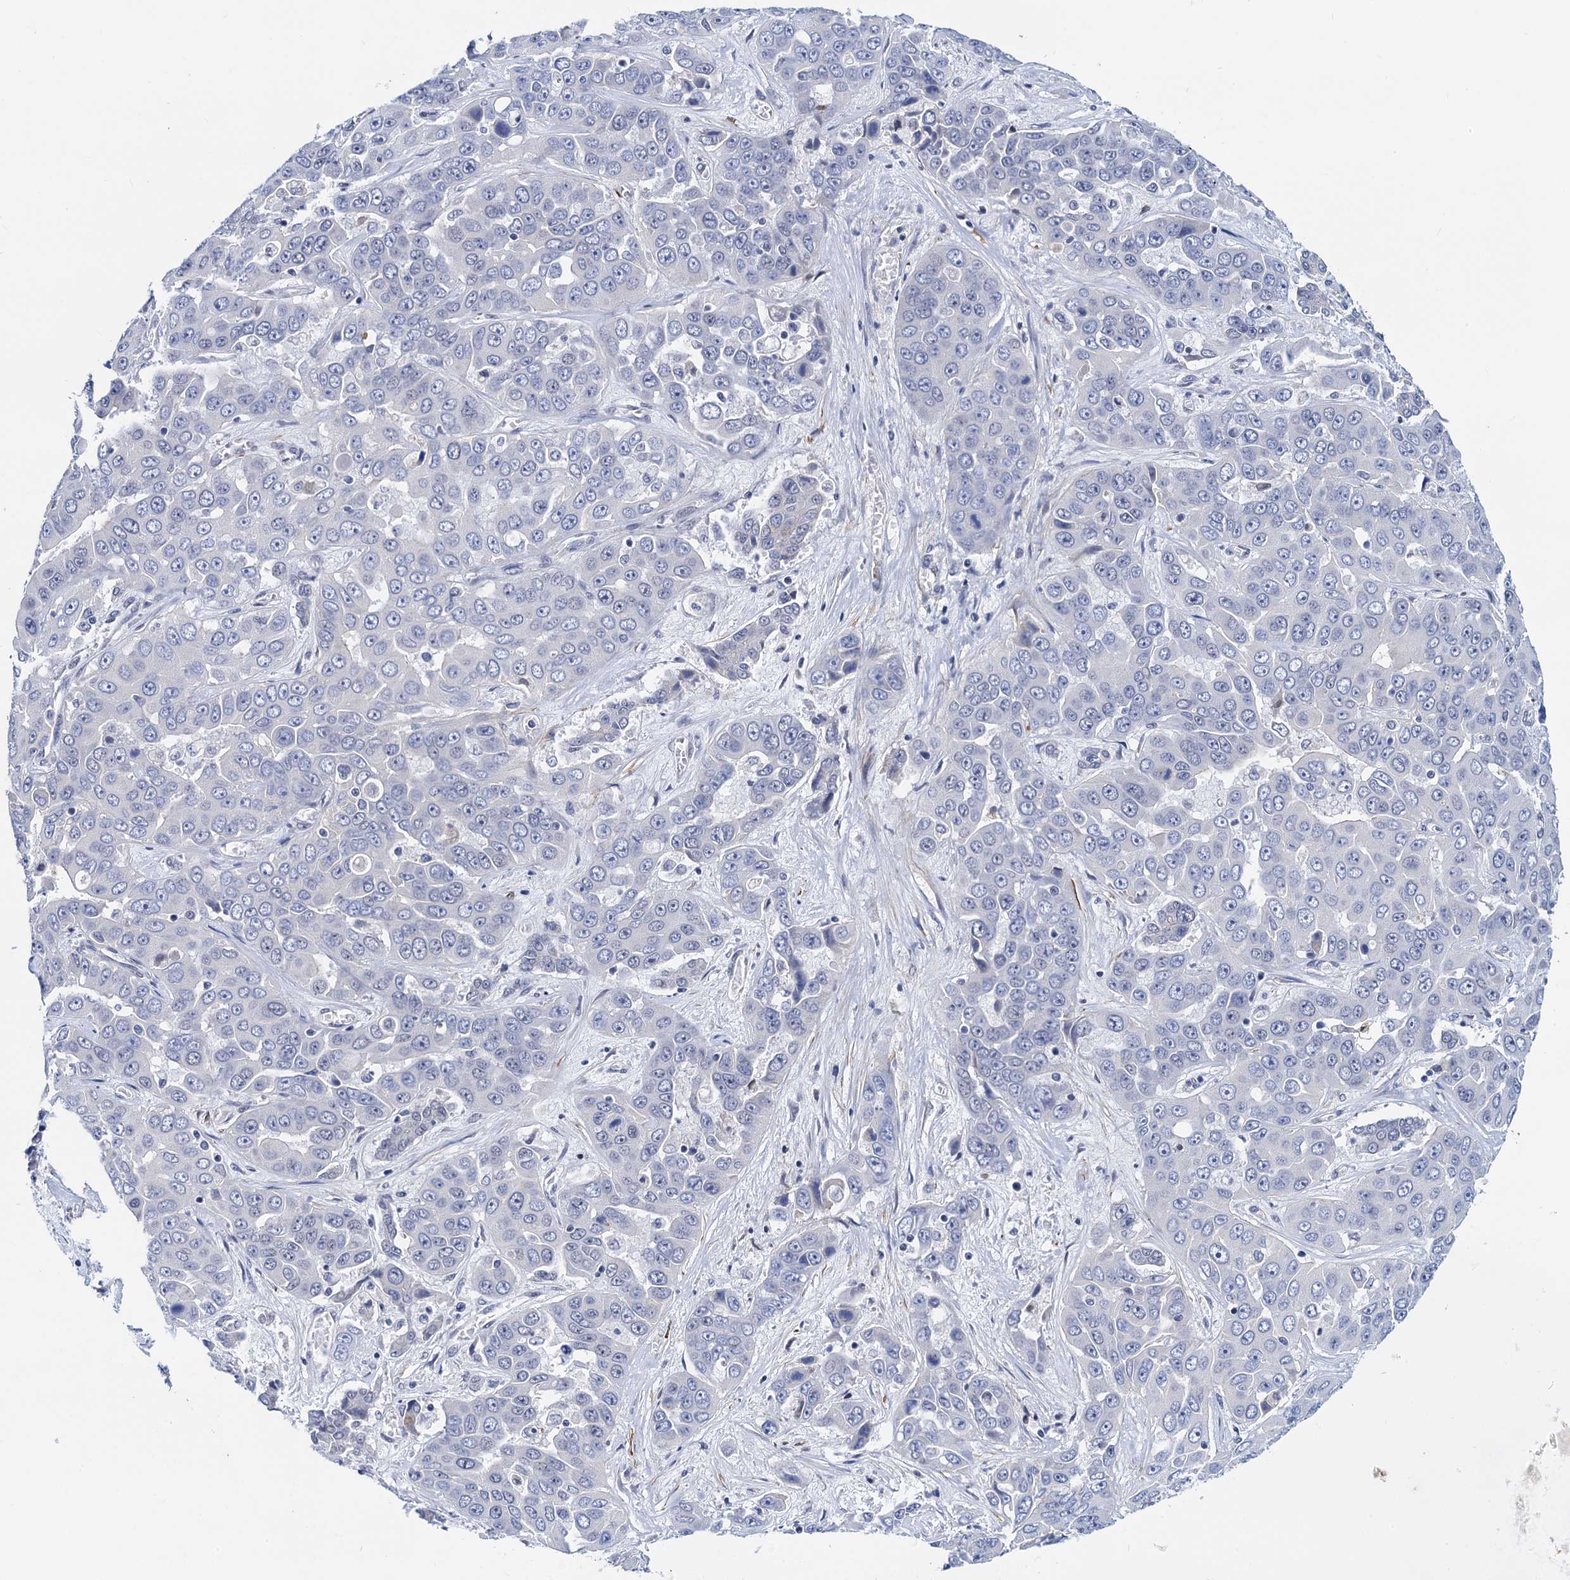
{"staining": {"intensity": "negative", "quantity": "none", "location": "none"}, "tissue": "liver cancer", "cell_type": "Tumor cells", "image_type": "cancer", "snomed": [{"axis": "morphology", "description": "Cholangiocarcinoma"}, {"axis": "topography", "description": "Liver"}], "caption": "This is a micrograph of IHC staining of liver cancer, which shows no staining in tumor cells.", "gene": "C16orf87", "patient": {"sex": "female", "age": 52}}